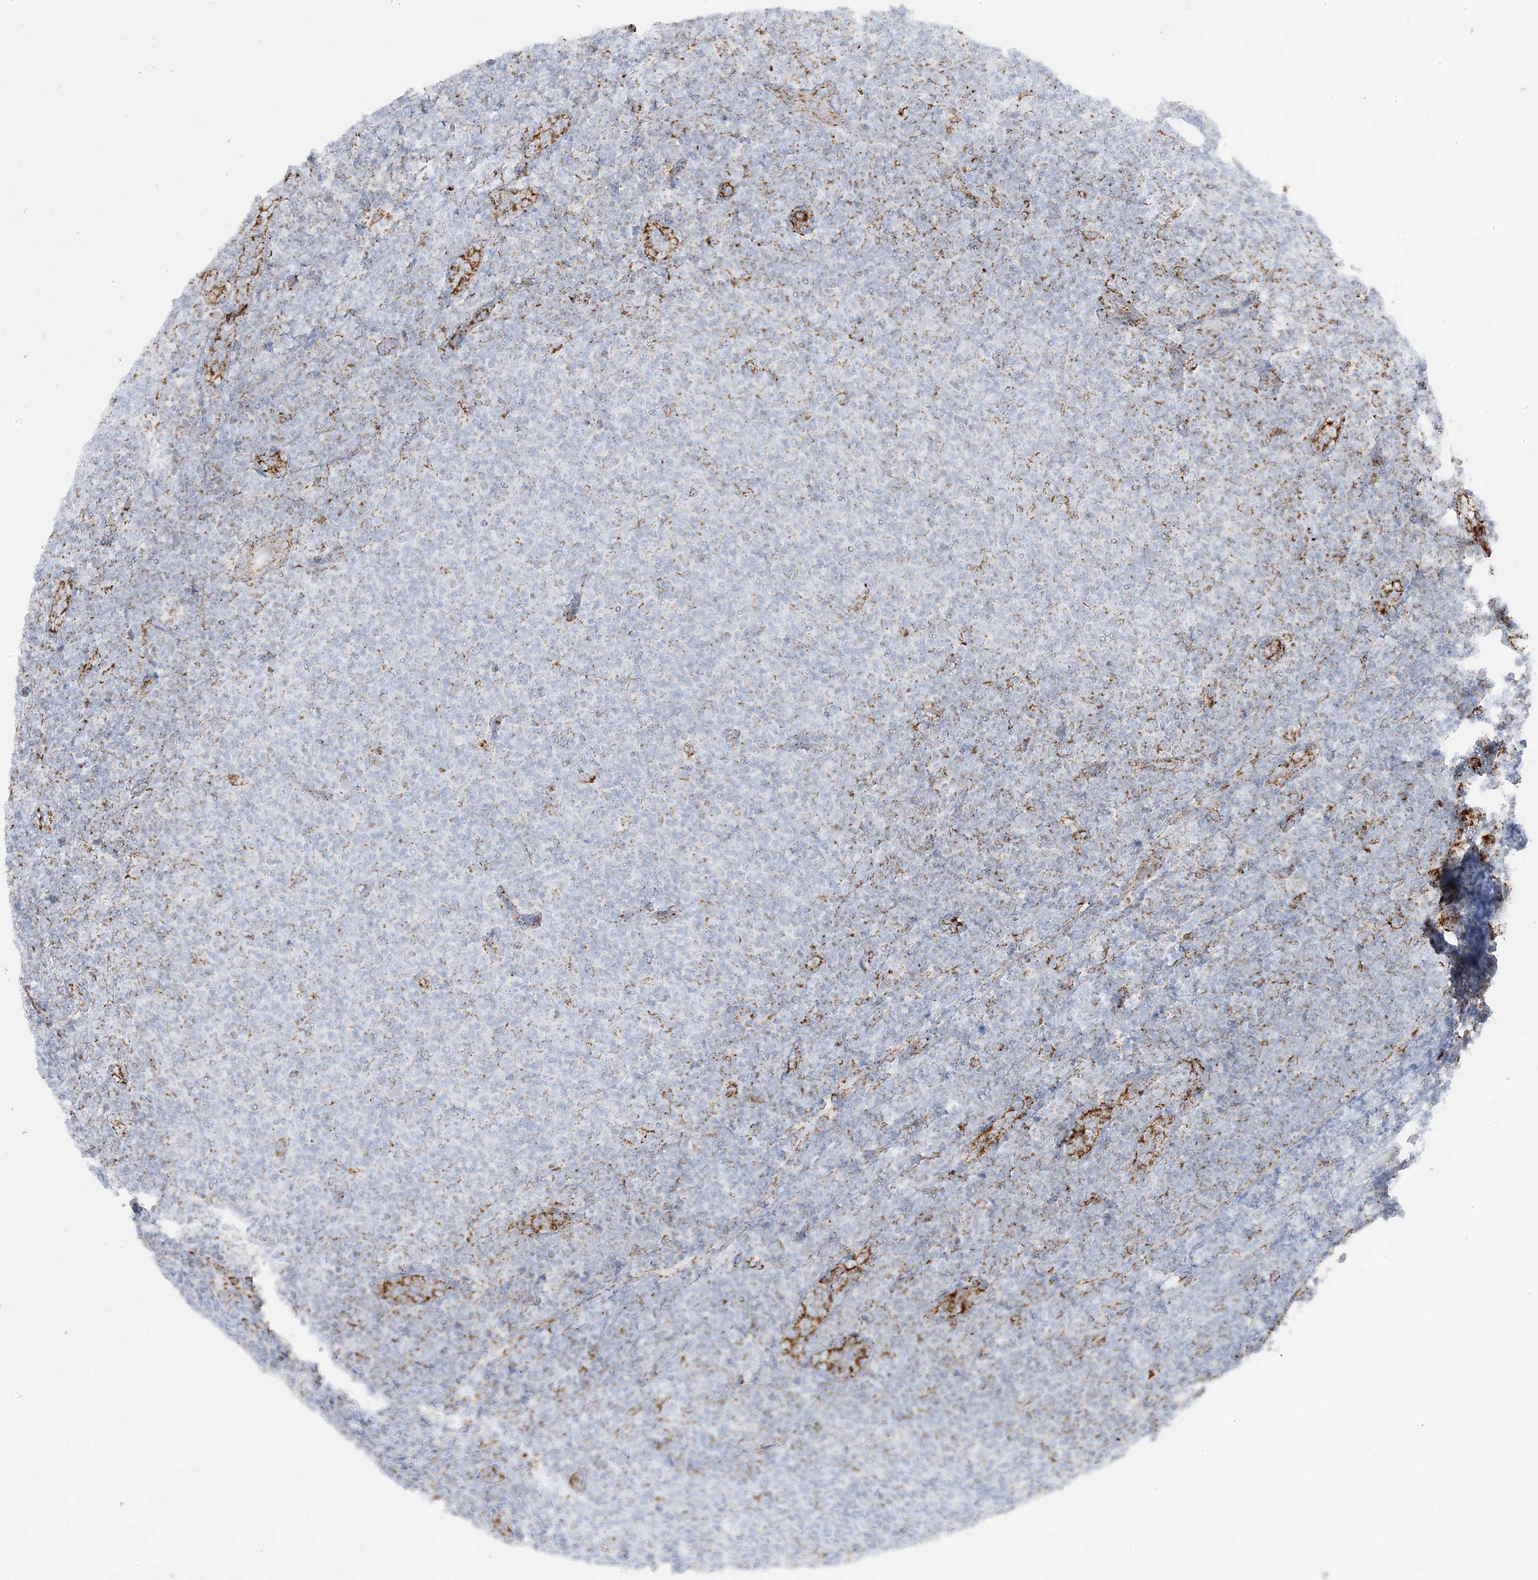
{"staining": {"intensity": "moderate", "quantity": "<25%", "location": "cytoplasmic/membranous"}, "tissue": "lymphoma", "cell_type": "Tumor cells", "image_type": "cancer", "snomed": [{"axis": "morphology", "description": "Malignant lymphoma, non-Hodgkin's type, Low grade"}, {"axis": "topography", "description": "Lymph node"}], "caption": "Tumor cells show low levels of moderate cytoplasmic/membranous positivity in about <25% of cells in human lymphoma. (Brightfield microscopy of DAB IHC at high magnification).", "gene": "PCCB", "patient": {"sex": "male", "age": 66}}